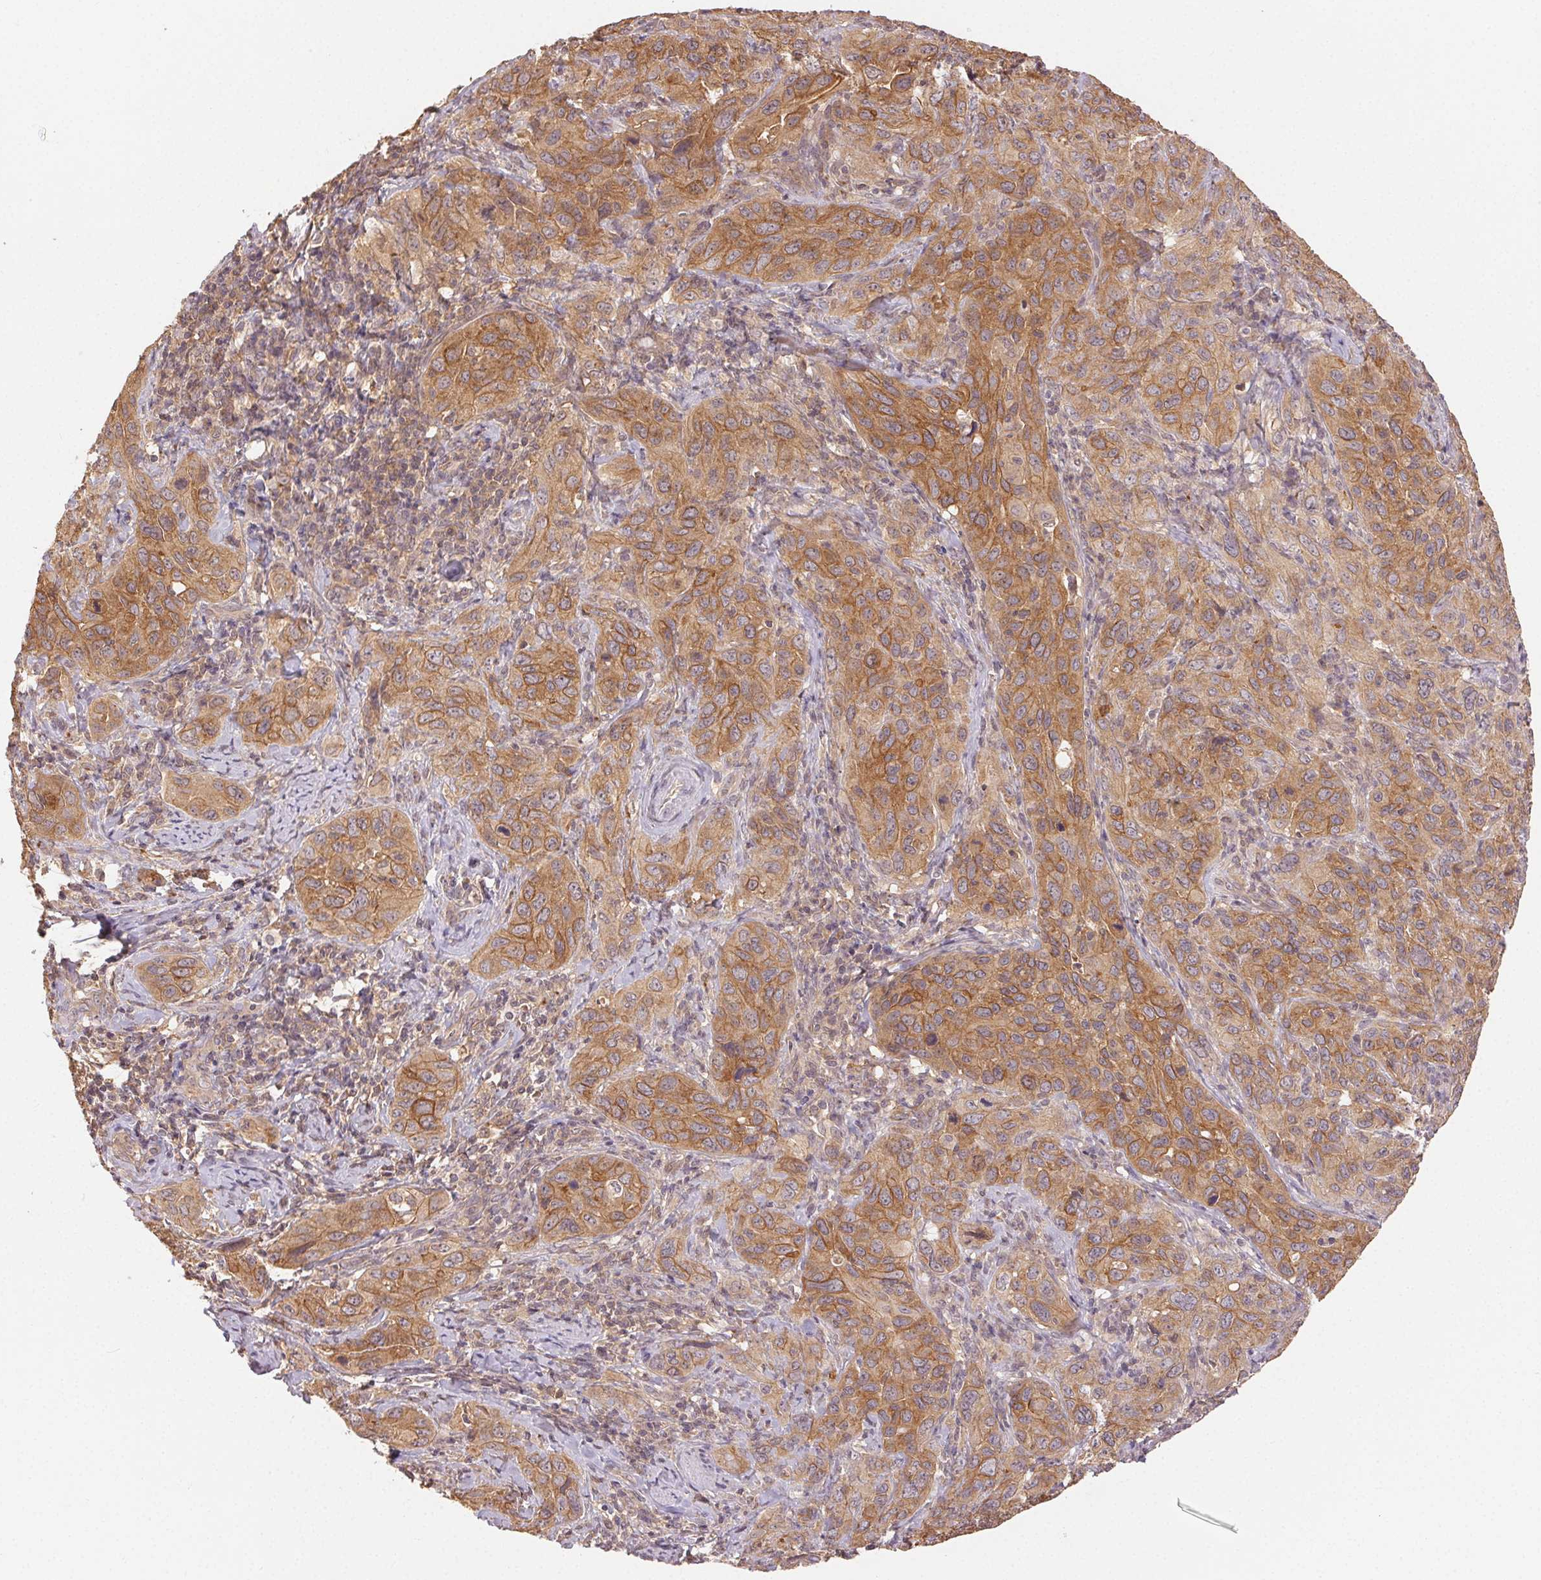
{"staining": {"intensity": "moderate", "quantity": ">75%", "location": "cytoplasmic/membranous"}, "tissue": "cervical cancer", "cell_type": "Tumor cells", "image_type": "cancer", "snomed": [{"axis": "morphology", "description": "Normal tissue, NOS"}, {"axis": "morphology", "description": "Squamous cell carcinoma, NOS"}, {"axis": "topography", "description": "Cervix"}], "caption": "Approximately >75% of tumor cells in cervical cancer demonstrate moderate cytoplasmic/membranous protein expression as visualized by brown immunohistochemical staining.", "gene": "MAPKAPK2", "patient": {"sex": "female", "age": 51}}